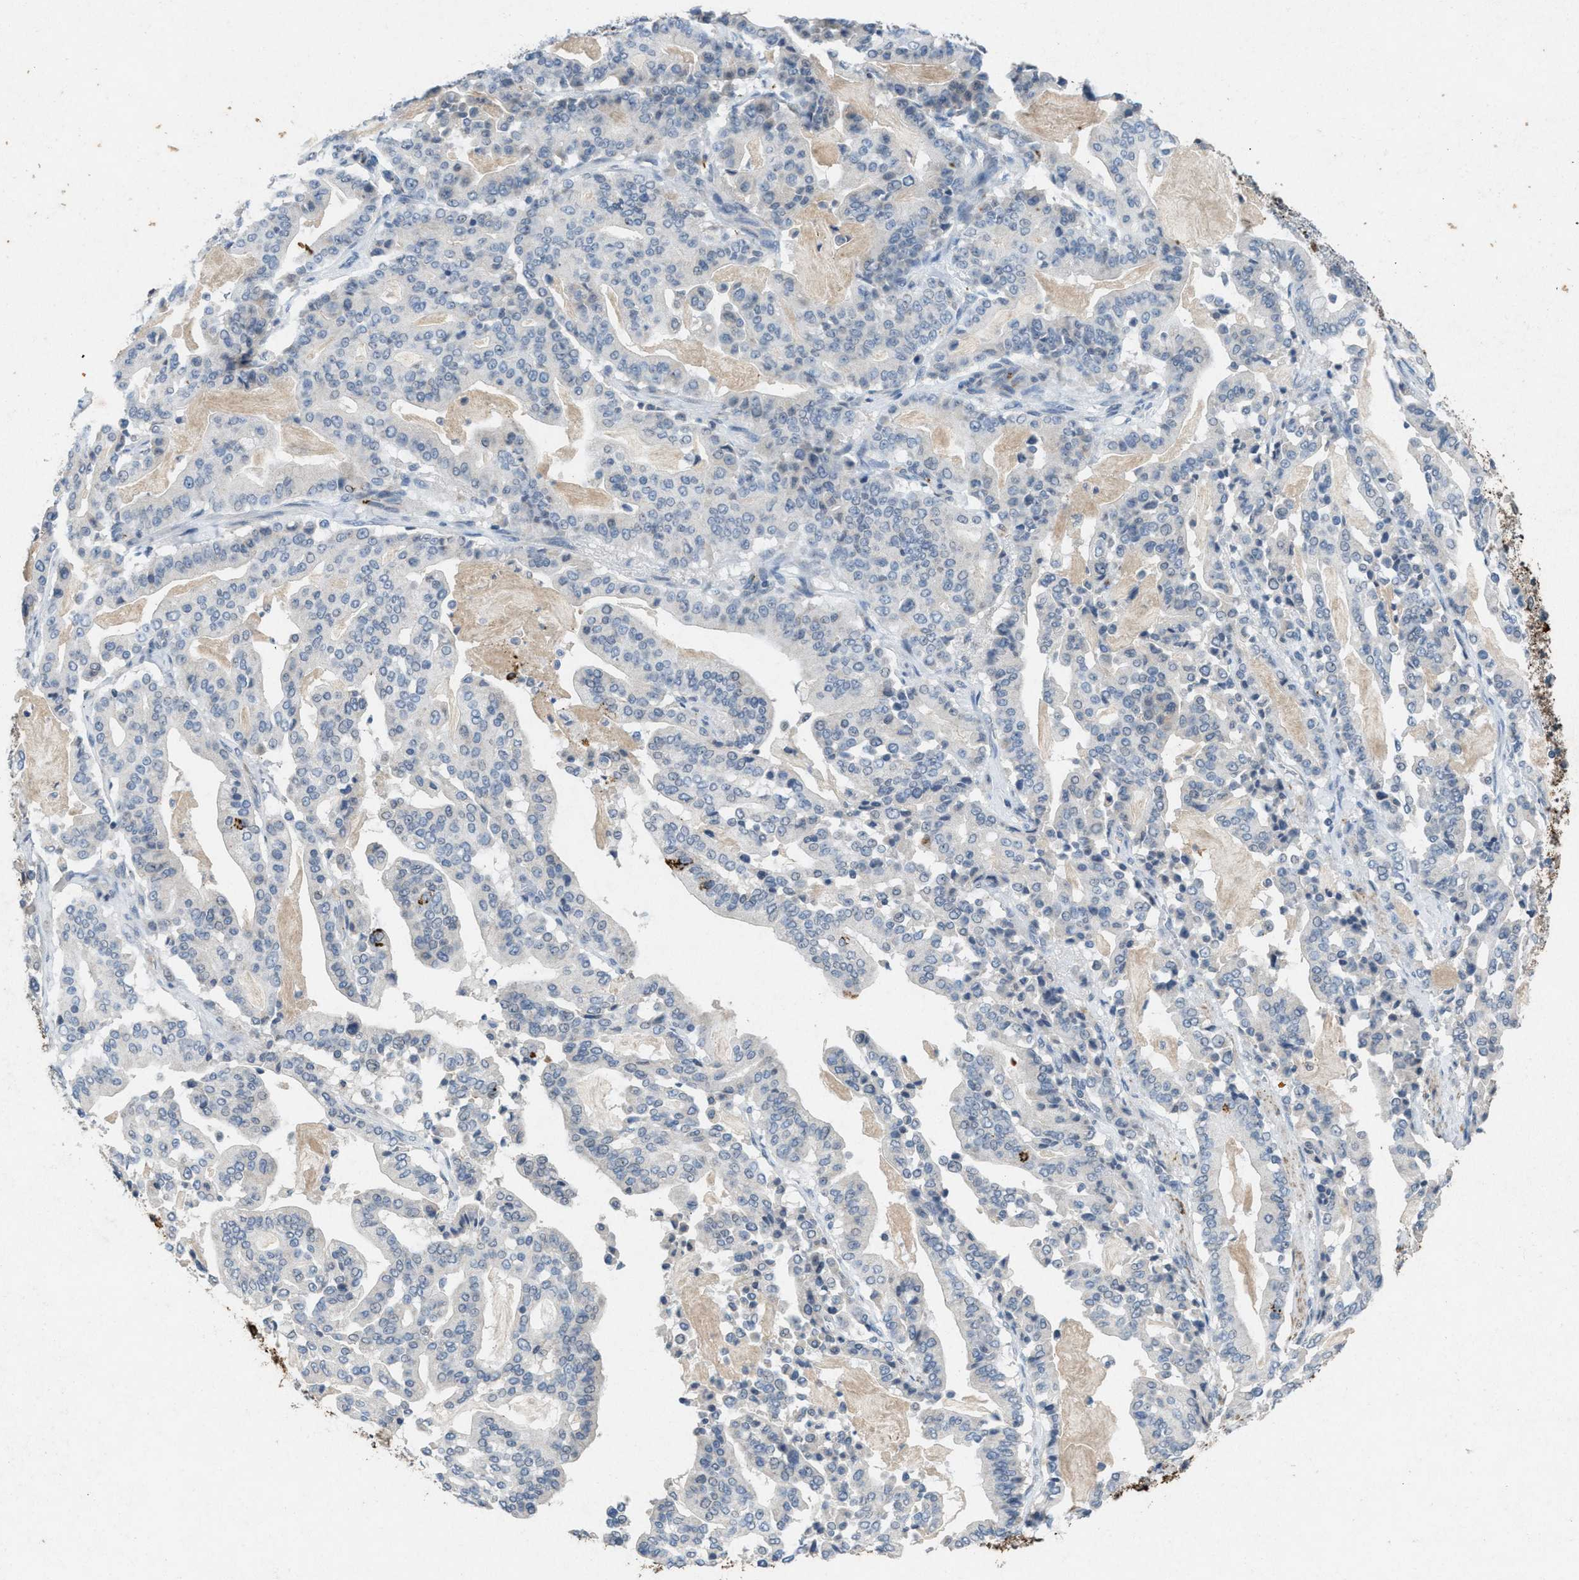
{"staining": {"intensity": "negative", "quantity": "none", "location": "none"}, "tissue": "pancreatic cancer", "cell_type": "Tumor cells", "image_type": "cancer", "snomed": [{"axis": "morphology", "description": "Adenocarcinoma, NOS"}, {"axis": "topography", "description": "Pancreas"}], "caption": "A histopathology image of pancreatic cancer (adenocarcinoma) stained for a protein exhibits no brown staining in tumor cells.", "gene": "SLC5A5", "patient": {"sex": "male", "age": 63}}